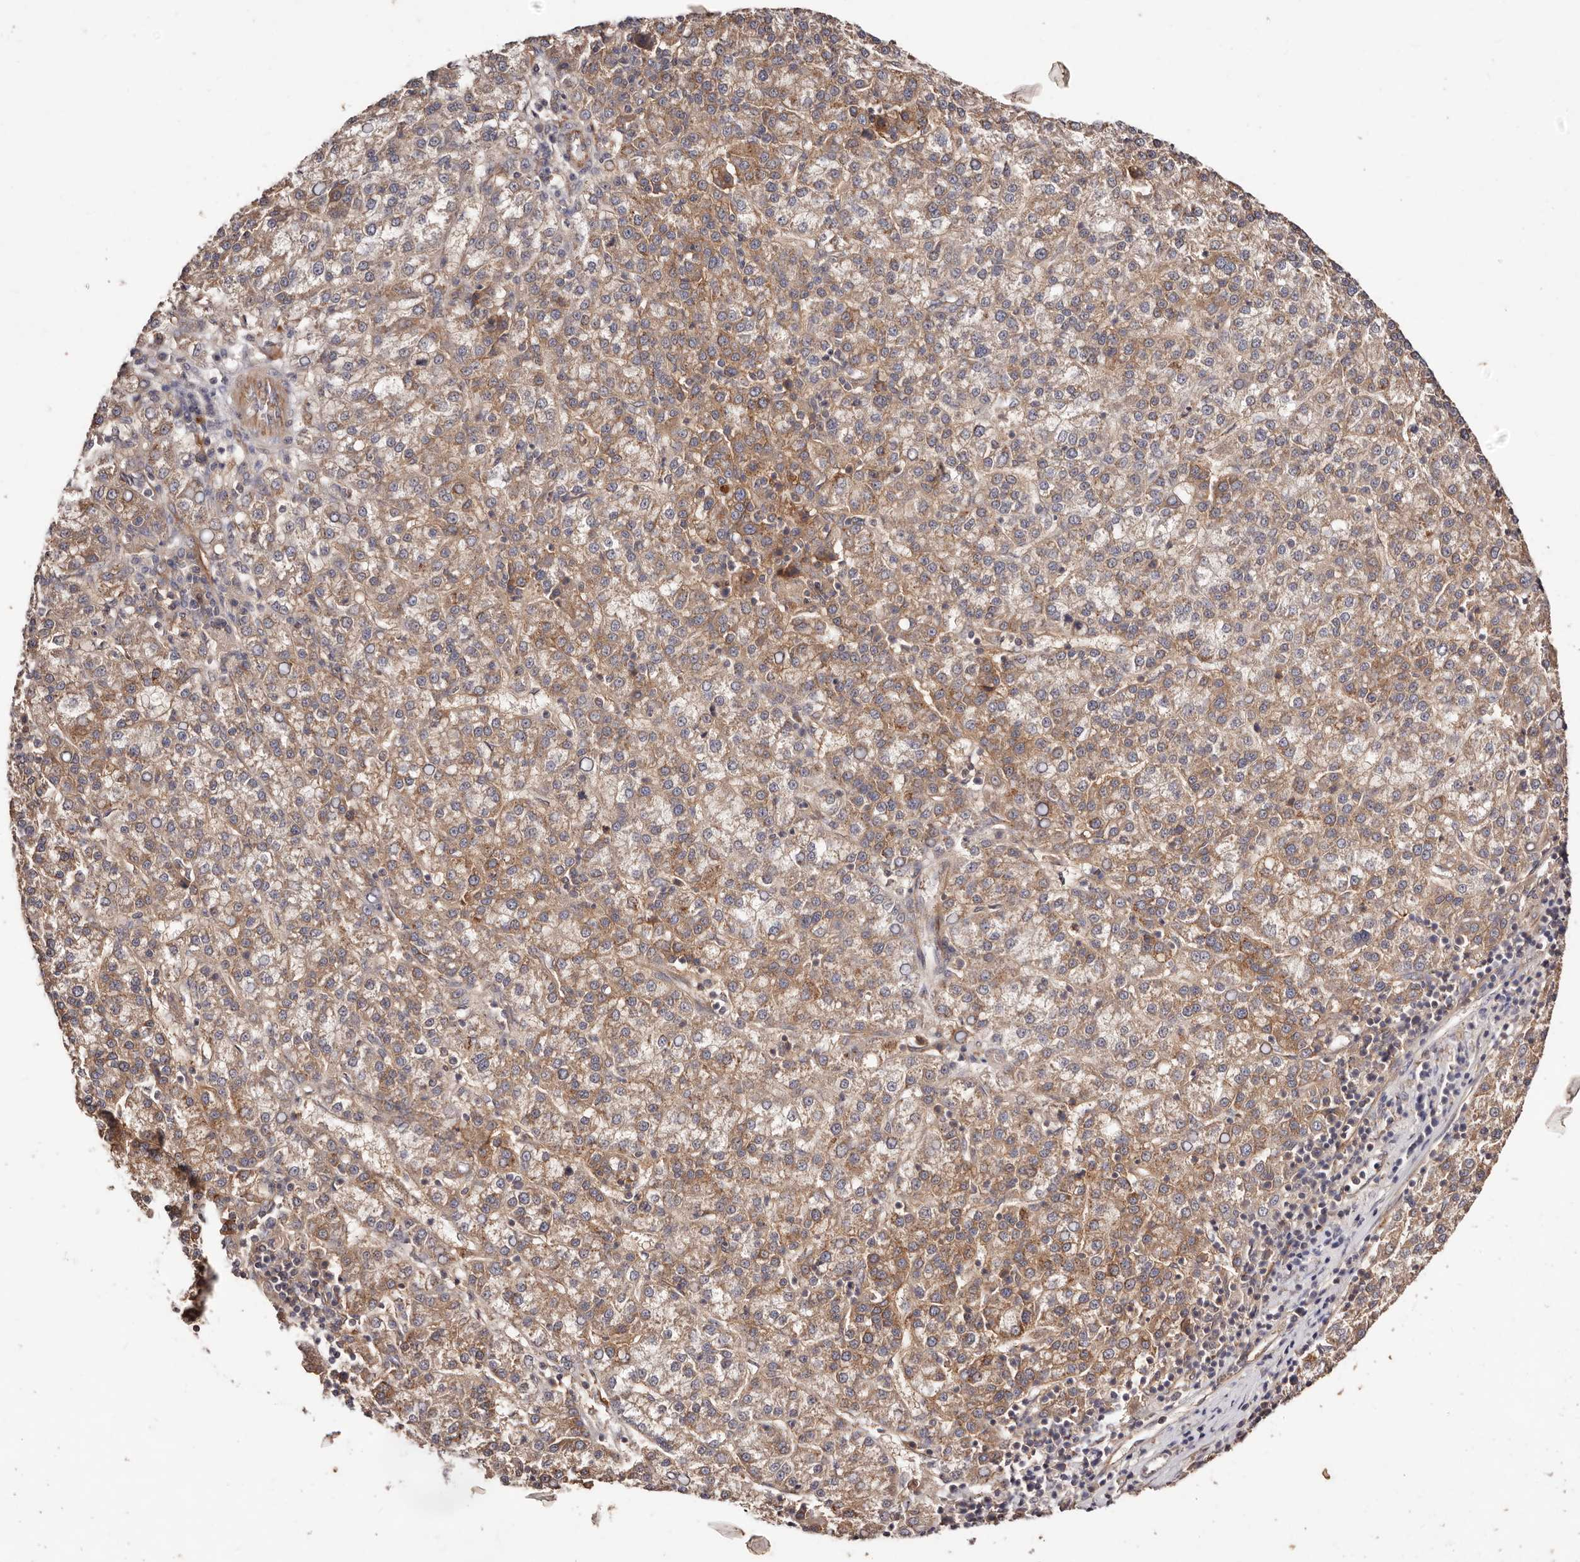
{"staining": {"intensity": "moderate", "quantity": ">75%", "location": "cytoplasmic/membranous"}, "tissue": "liver cancer", "cell_type": "Tumor cells", "image_type": "cancer", "snomed": [{"axis": "morphology", "description": "Carcinoma, Hepatocellular, NOS"}, {"axis": "topography", "description": "Liver"}], "caption": "An image showing moderate cytoplasmic/membranous staining in approximately >75% of tumor cells in liver hepatocellular carcinoma, as visualized by brown immunohistochemical staining.", "gene": "CCL14", "patient": {"sex": "female", "age": 58}}